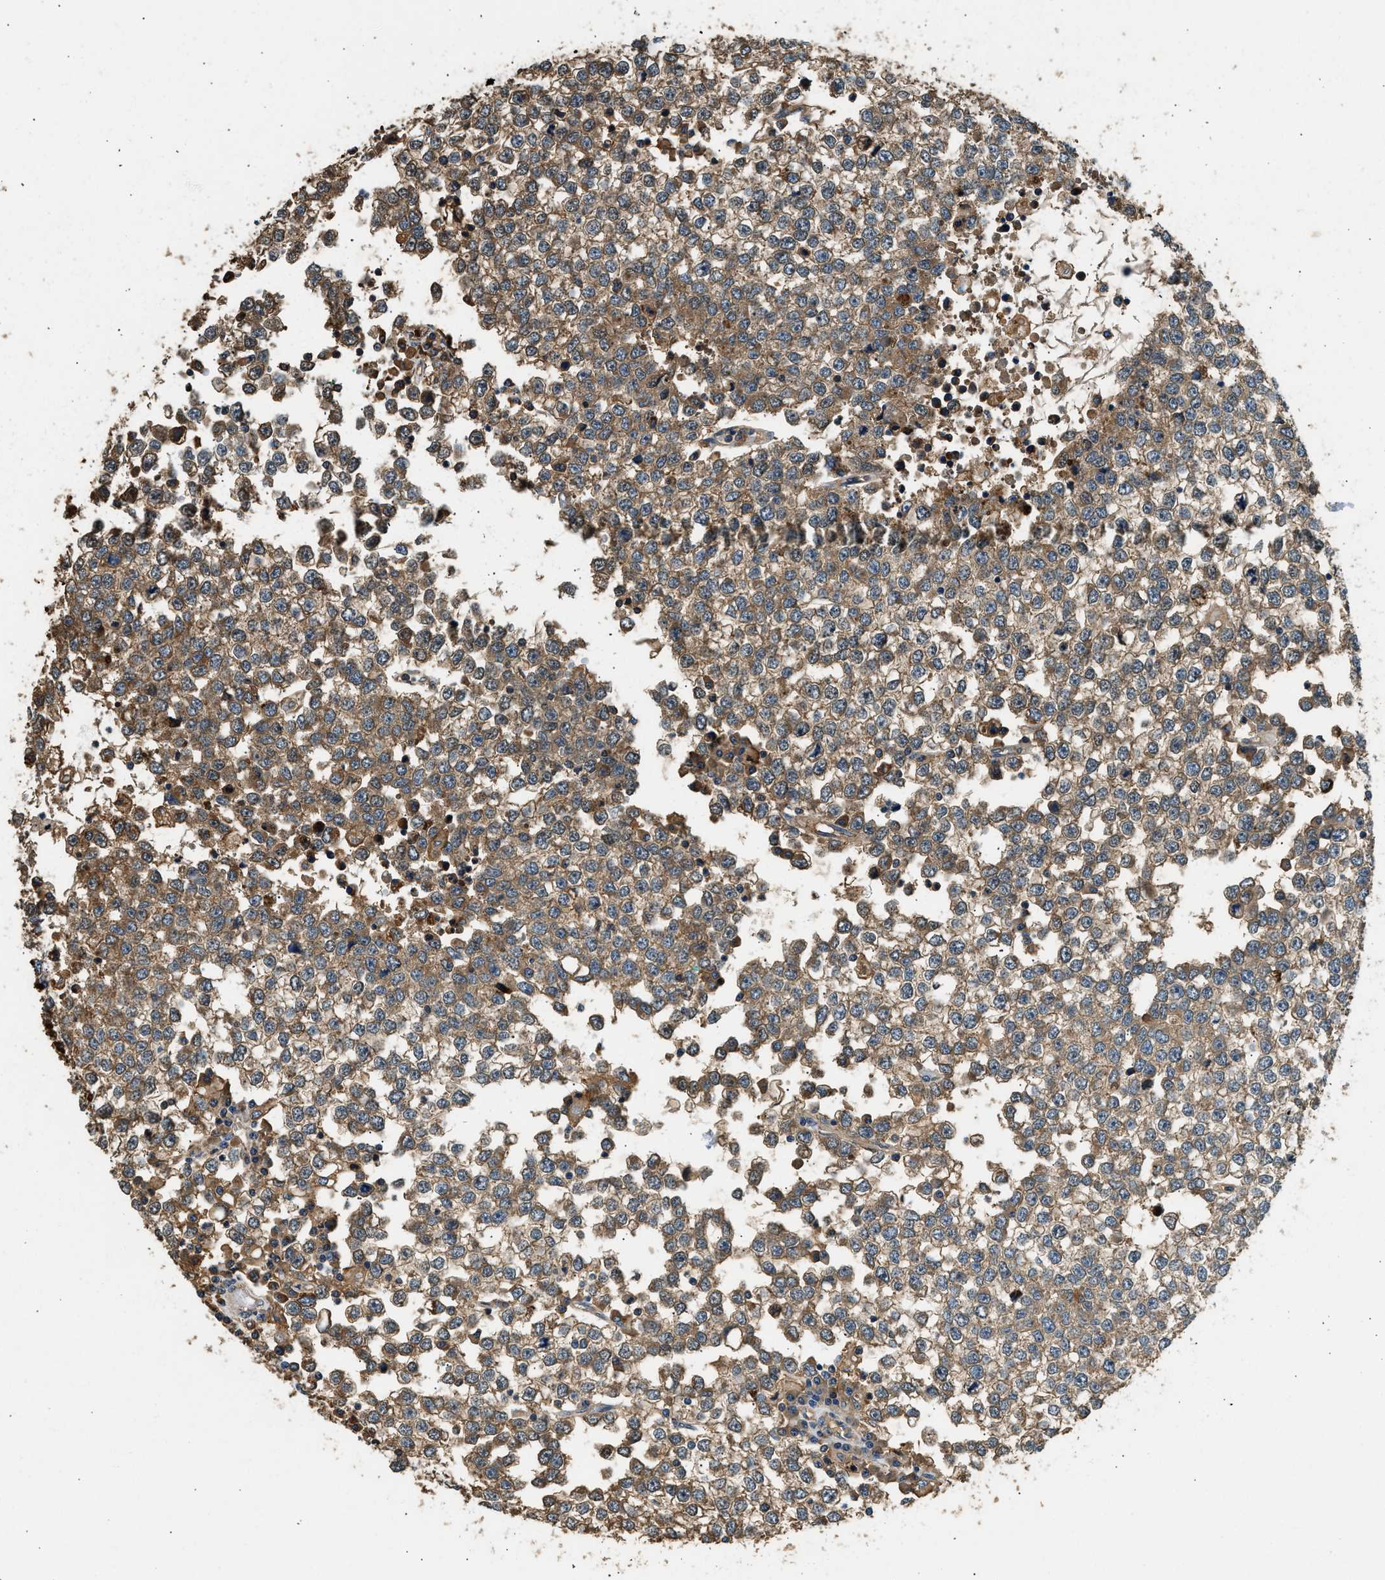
{"staining": {"intensity": "moderate", "quantity": ">75%", "location": "cytoplasmic/membranous"}, "tissue": "testis cancer", "cell_type": "Tumor cells", "image_type": "cancer", "snomed": [{"axis": "morphology", "description": "Seminoma, NOS"}, {"axis": "topography", "description": "Testis"}], "caption": "Brown immunohistochemical staining in testis cancer (seminoma) reveals moderate cytoplasmic/membranous positivity in approximately >75% of tumor cells.", "gene": "ANXA3", "patient": {"sex": "male", "age": 65}}